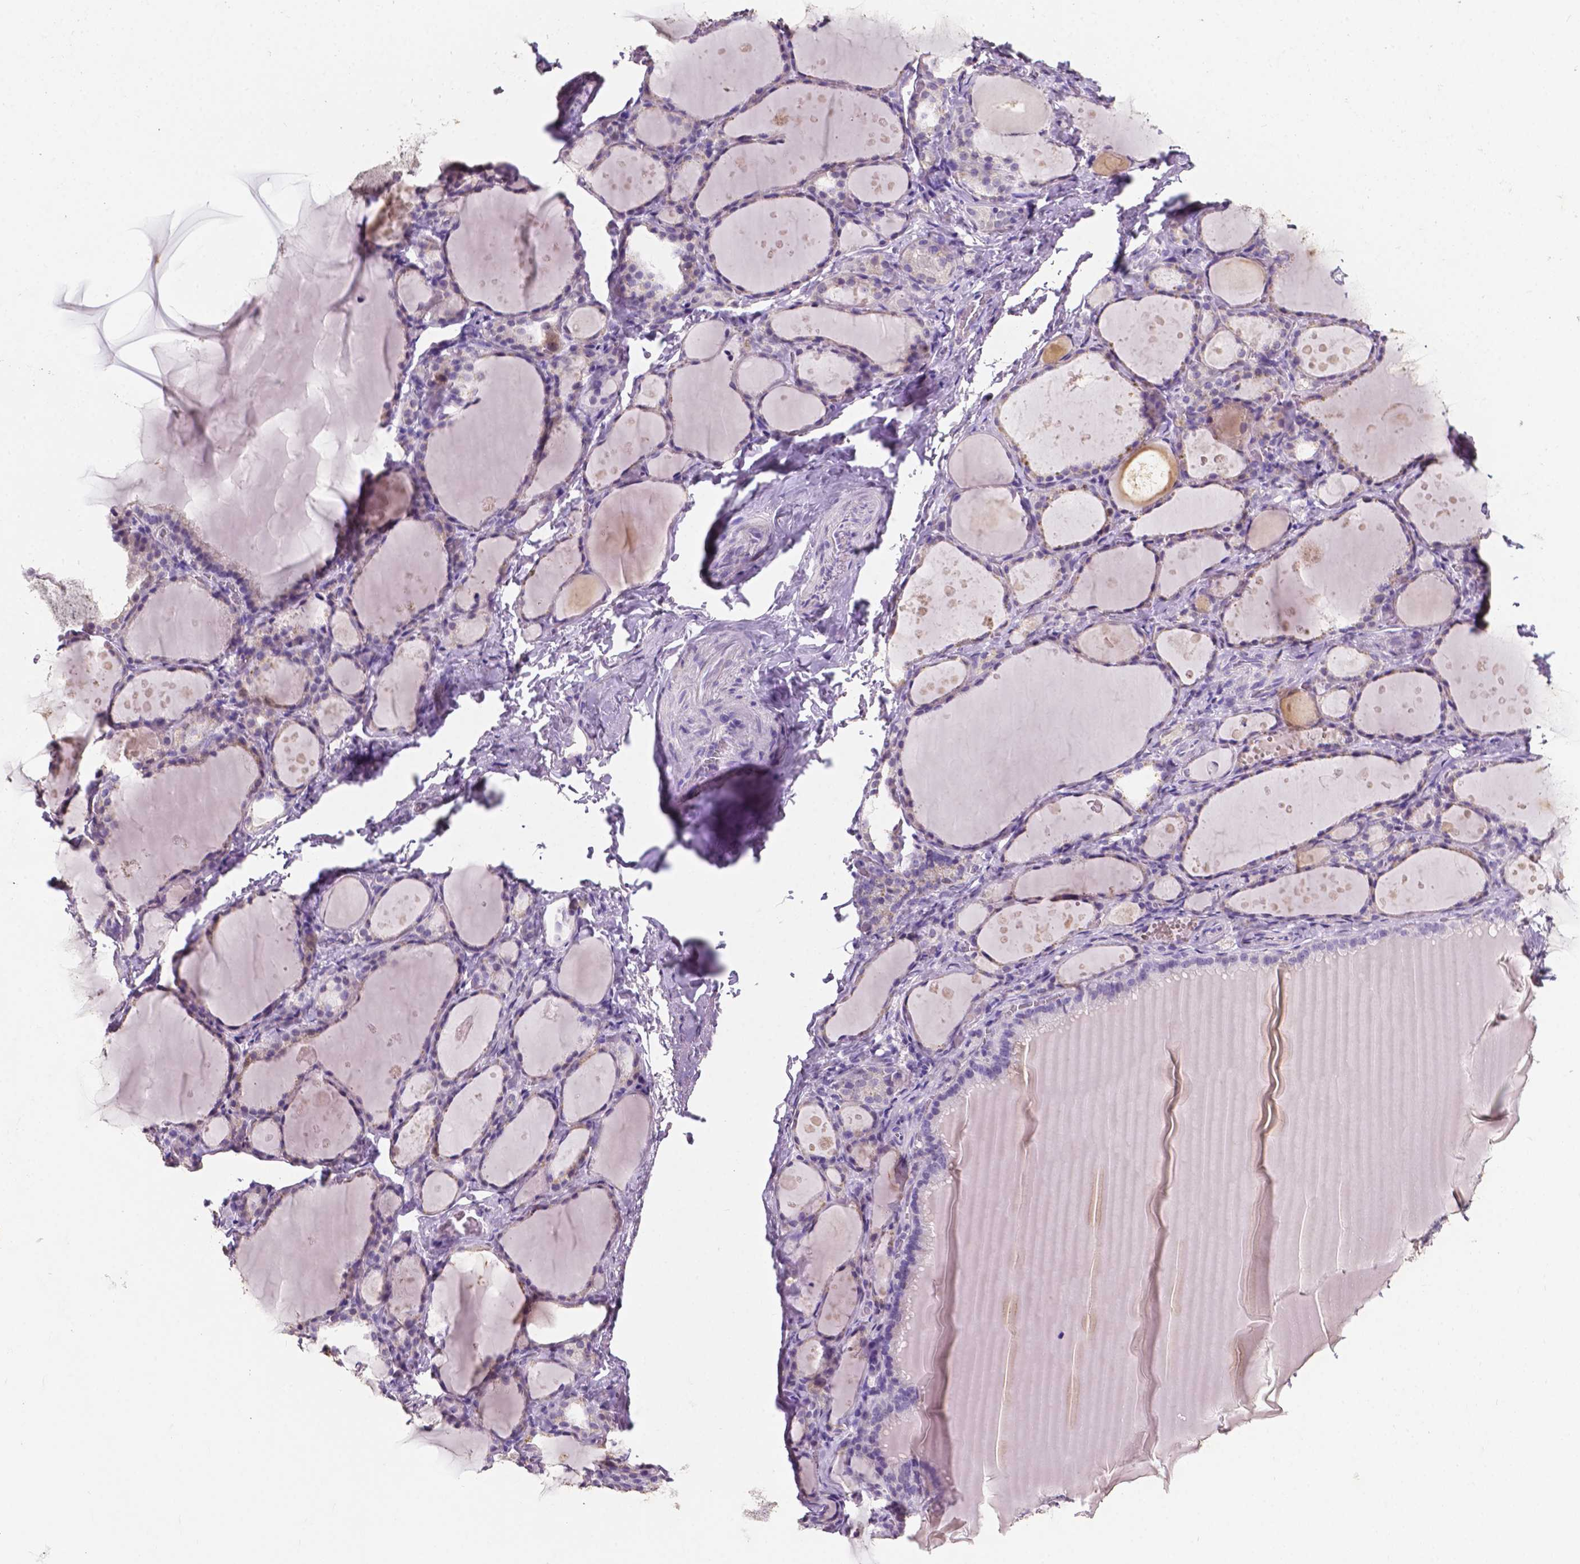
{"staining": {"intensity": "negative", "quantity": "none", "location": "none"}, "tissue": "thyroid gland", "cell_type": "Glandular cells", "image_type": "normal", "snomed": [{"axis": "morphology", "description": "Normal tissue, NOS"}, {"axis": "topography", "description": "Thyroid gland"}], "caption": "A high-resolution photomicrograph shows immunohistochemistry staining of benign thyroid gland, which demonstrates no significant positivity in glandular cells. Brightfield microscopy of immunohistochemistry stained with DAB (brown) and hematoxylin (blue), captured at high magnification.", "gene": "PSAT1", "patient": {"sex": "male", "age": 68}}